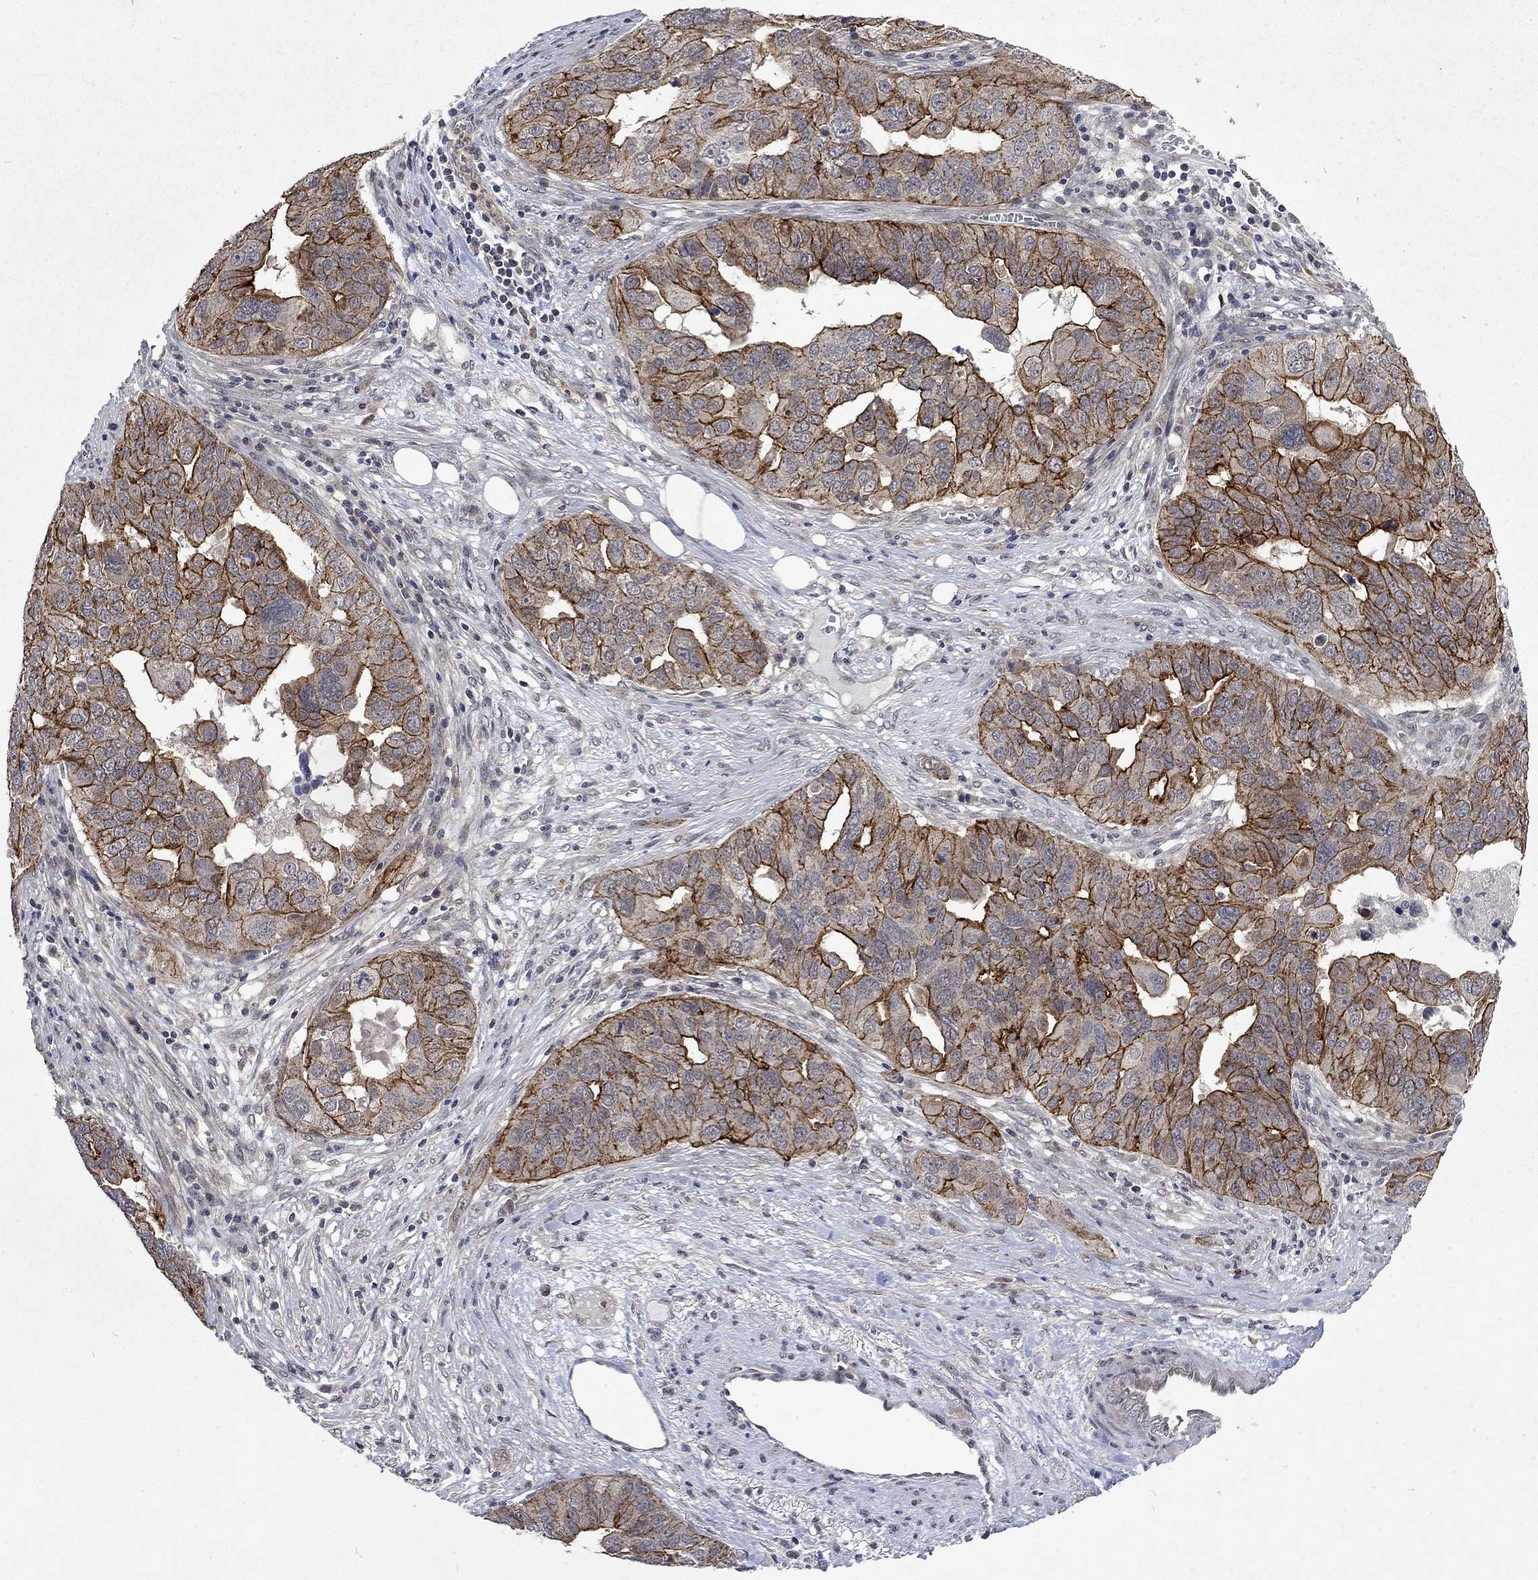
{"staining": {"intensity": "strong", "quantity": "25%-75%", "location": "cytoplasmic/membranous"}, "tissue": "ovarian cancer", "cell_type": "Tumor cells", "image_type": "cancer", "snomed": [{"axis": "morphology", "description": "Carcinoma, endometroid"}, {"axis": "topography", "description": "Soft tissue"}, {"axis": "topography", "description": "Ovary"}], "caption": "Immunohistochemistry (IHC) image of human ovarian cancer (endometroid carcinoma) stained for a protein (brown), which shows high levels of strong cytoplasmic/membranous expression in approximately 25%-75% of tumor cells.", "gene": "PPP1R9A", "patient": {"sex": "female", "age": 52}}